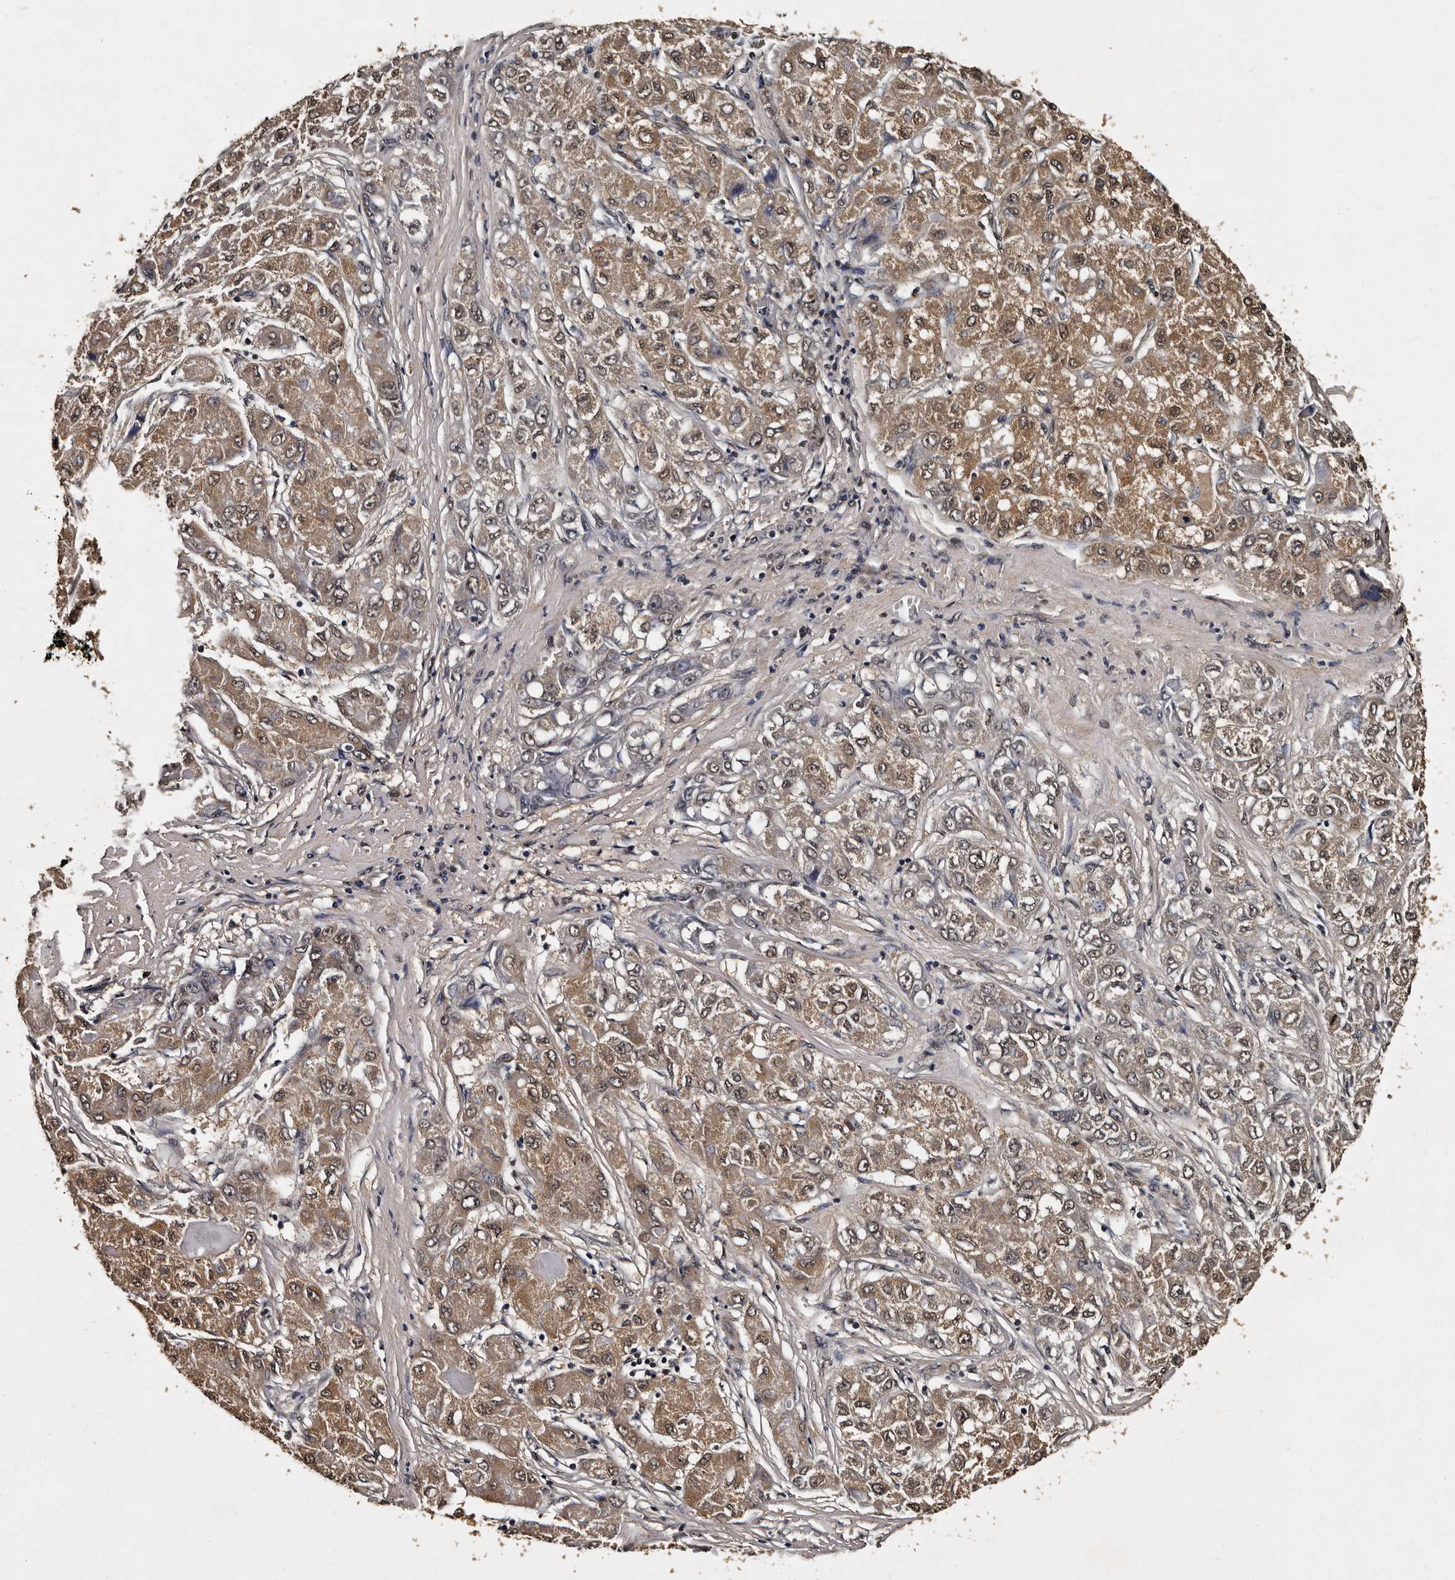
{"staining": {"intensity": "moderate", "quantity": ">75%", "location": "cytoplasmic/membranous,nuclear"}, "tissue": "liver cancer", "cell_type": "Tumor cells", "image_type": "cancer", "snomed": [{"axis": "morphology", "description": "Carcinoma, Hepatocellular, NOS"}, {"axis": "topography", "description": "Liver"}], "caption": "Liver hepatocellular carcinoma tissue reveals moderate cytoplasmic/membranous and nuclear expression in about >75% of tumor cells (DAB IHC, brown staining for protein, blue staining for nuclei).", "gene": "CPNE3", "patient": {"sex": "male", "age": 80}}